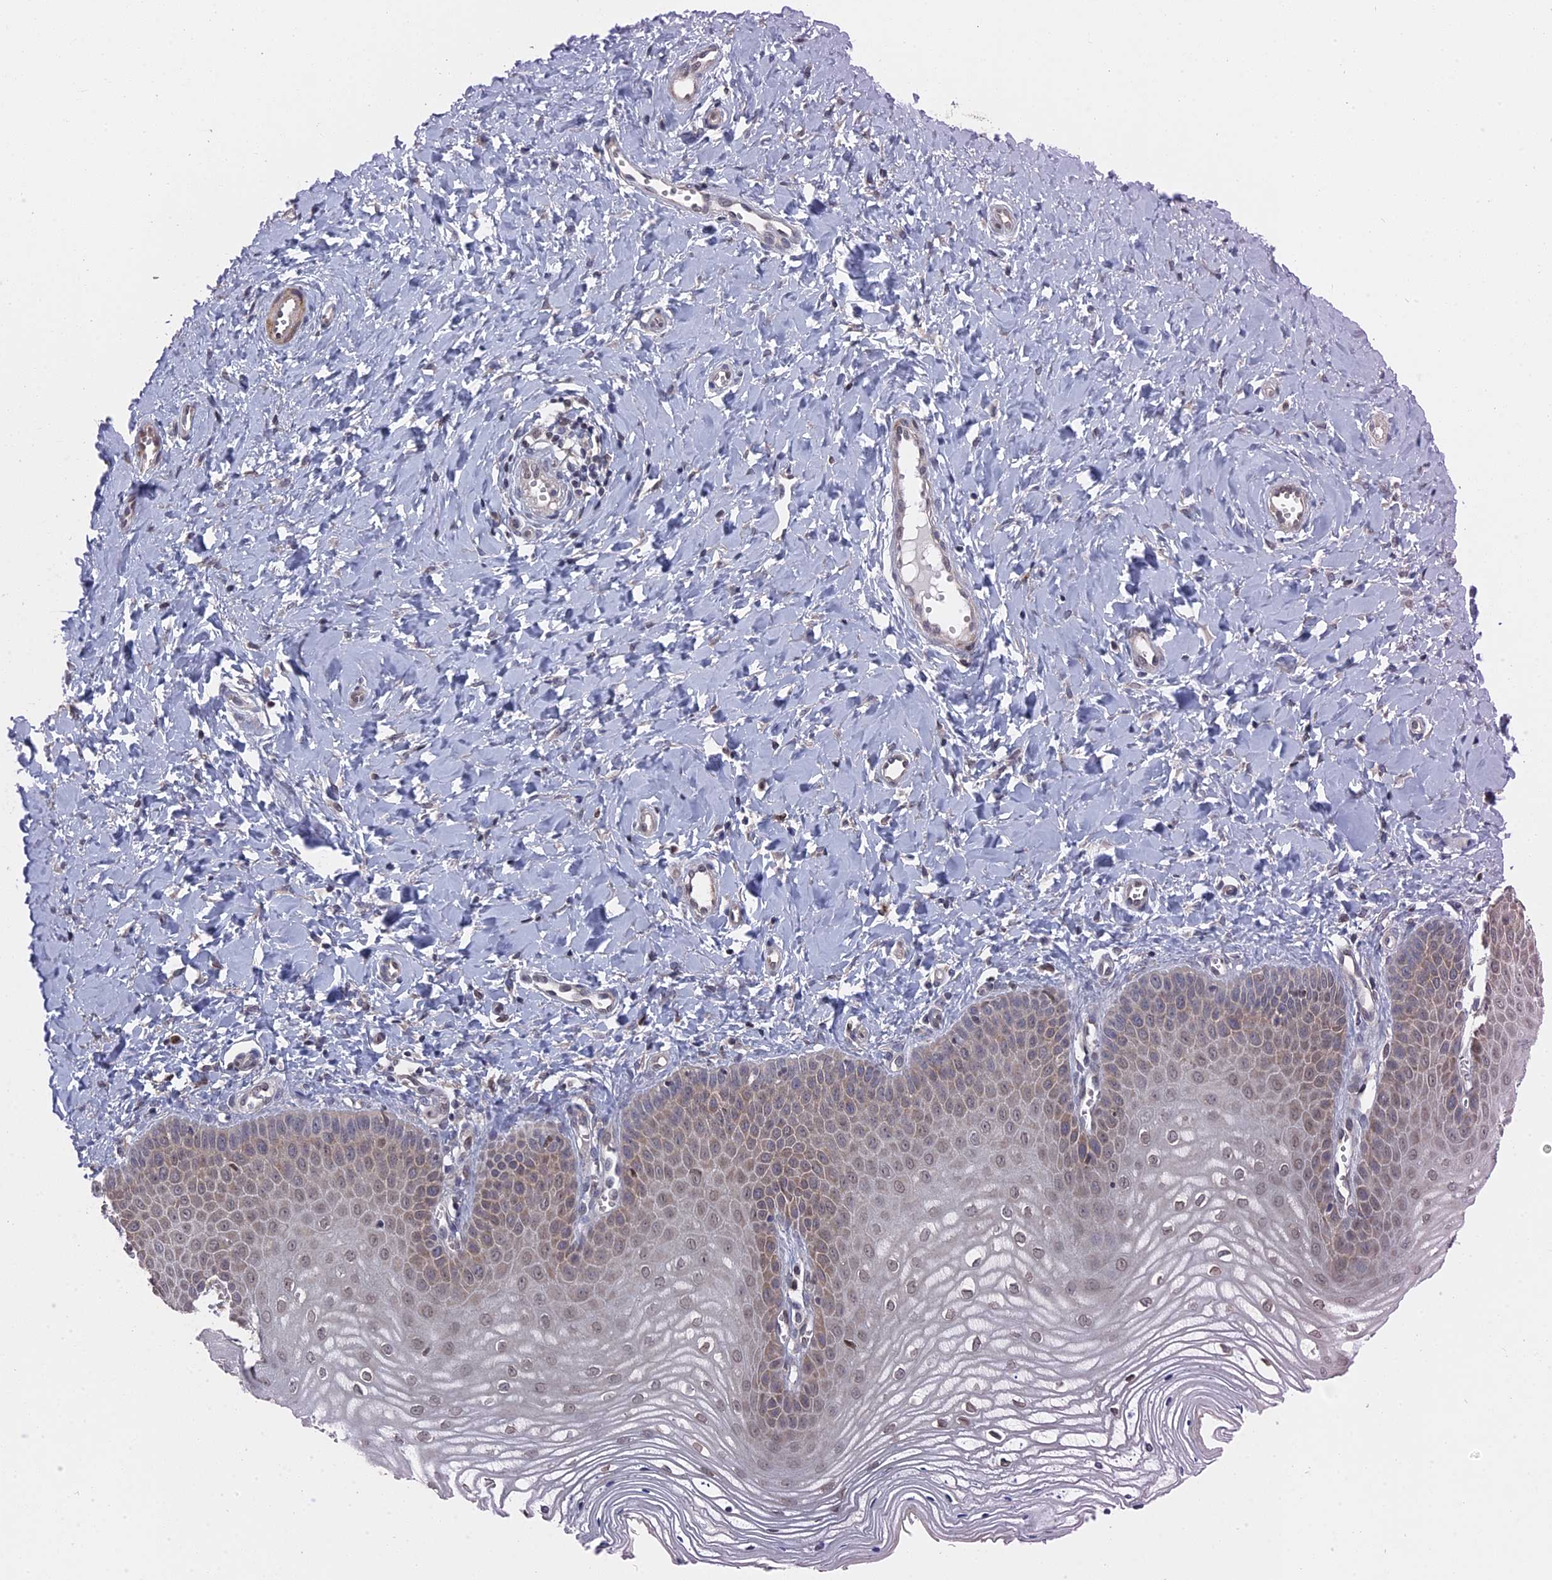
{"staining": {"intensity": "weak", "quantity": "25%-75%", "location": "cytoplasmic/membranous,nuclear"}, "tissue": "vagina", "cell_type": "Squamous epithelial cells", "image_type": "normal", "snomed": [{"axis": "morphology", "description": "Normal tissue, NOS"}, {"axis": "topography", "description": "Vagina"}, {"axis": "topography", "description": "Cervix"}], "caption": "A high-resolution image shows immunohistochemistry (IHC) staining of benign vagina, which reveals weak cytoplasmic/membranous,nuclear expression in about 25%-75% of squamous epithelial cells.", "gene": "MTRF1", "patient": {"sex": "female", "age": 40}}